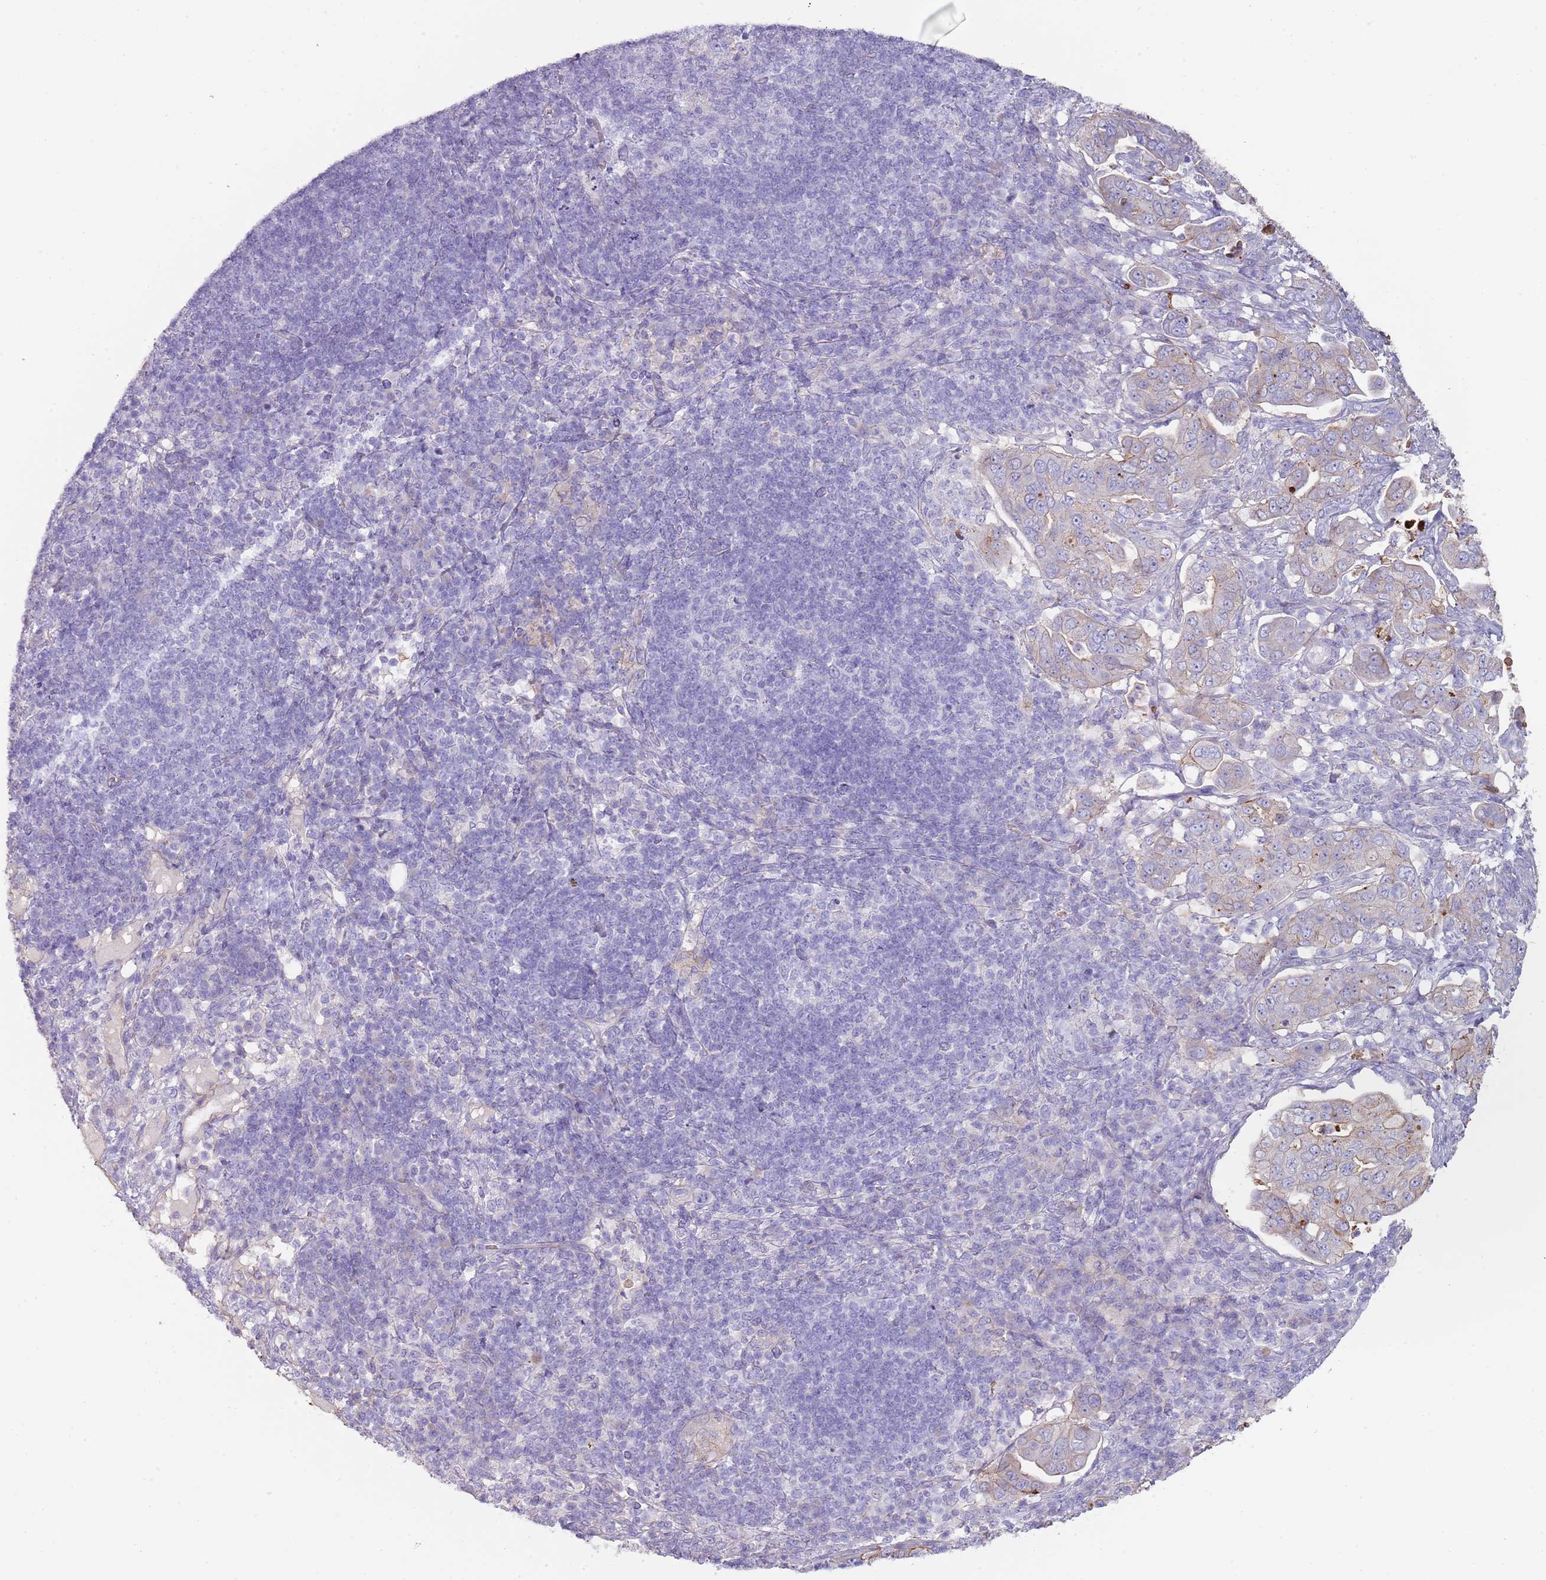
{"staining": {"intensity": "negative", "quantity": "none", "location": "none"}, "tissue": "pancreatic cancer", "cell_type": "Tumor cells", "image_type": "cancer", "snomed": [{"axis": "morphology", "description": "Normal tissue, NOS"}, {"axis": "morphology", "description": "Adenocarcinoma, NOS"}, {"axis": "topography", "description": "Lymph node"}, {"axis": "topography", "description": "Pancreas"}], "caption": "Protein analysis of pancreatic cancer (adenocarcinoma) demonstrates no significant staining in tumor cells. The staining is performed using DAB brown chromogen with nuclei counter-stained in using hematoxylin.", "gene": "NBPF3", "patient": {"sex": "female", "age": 67}}